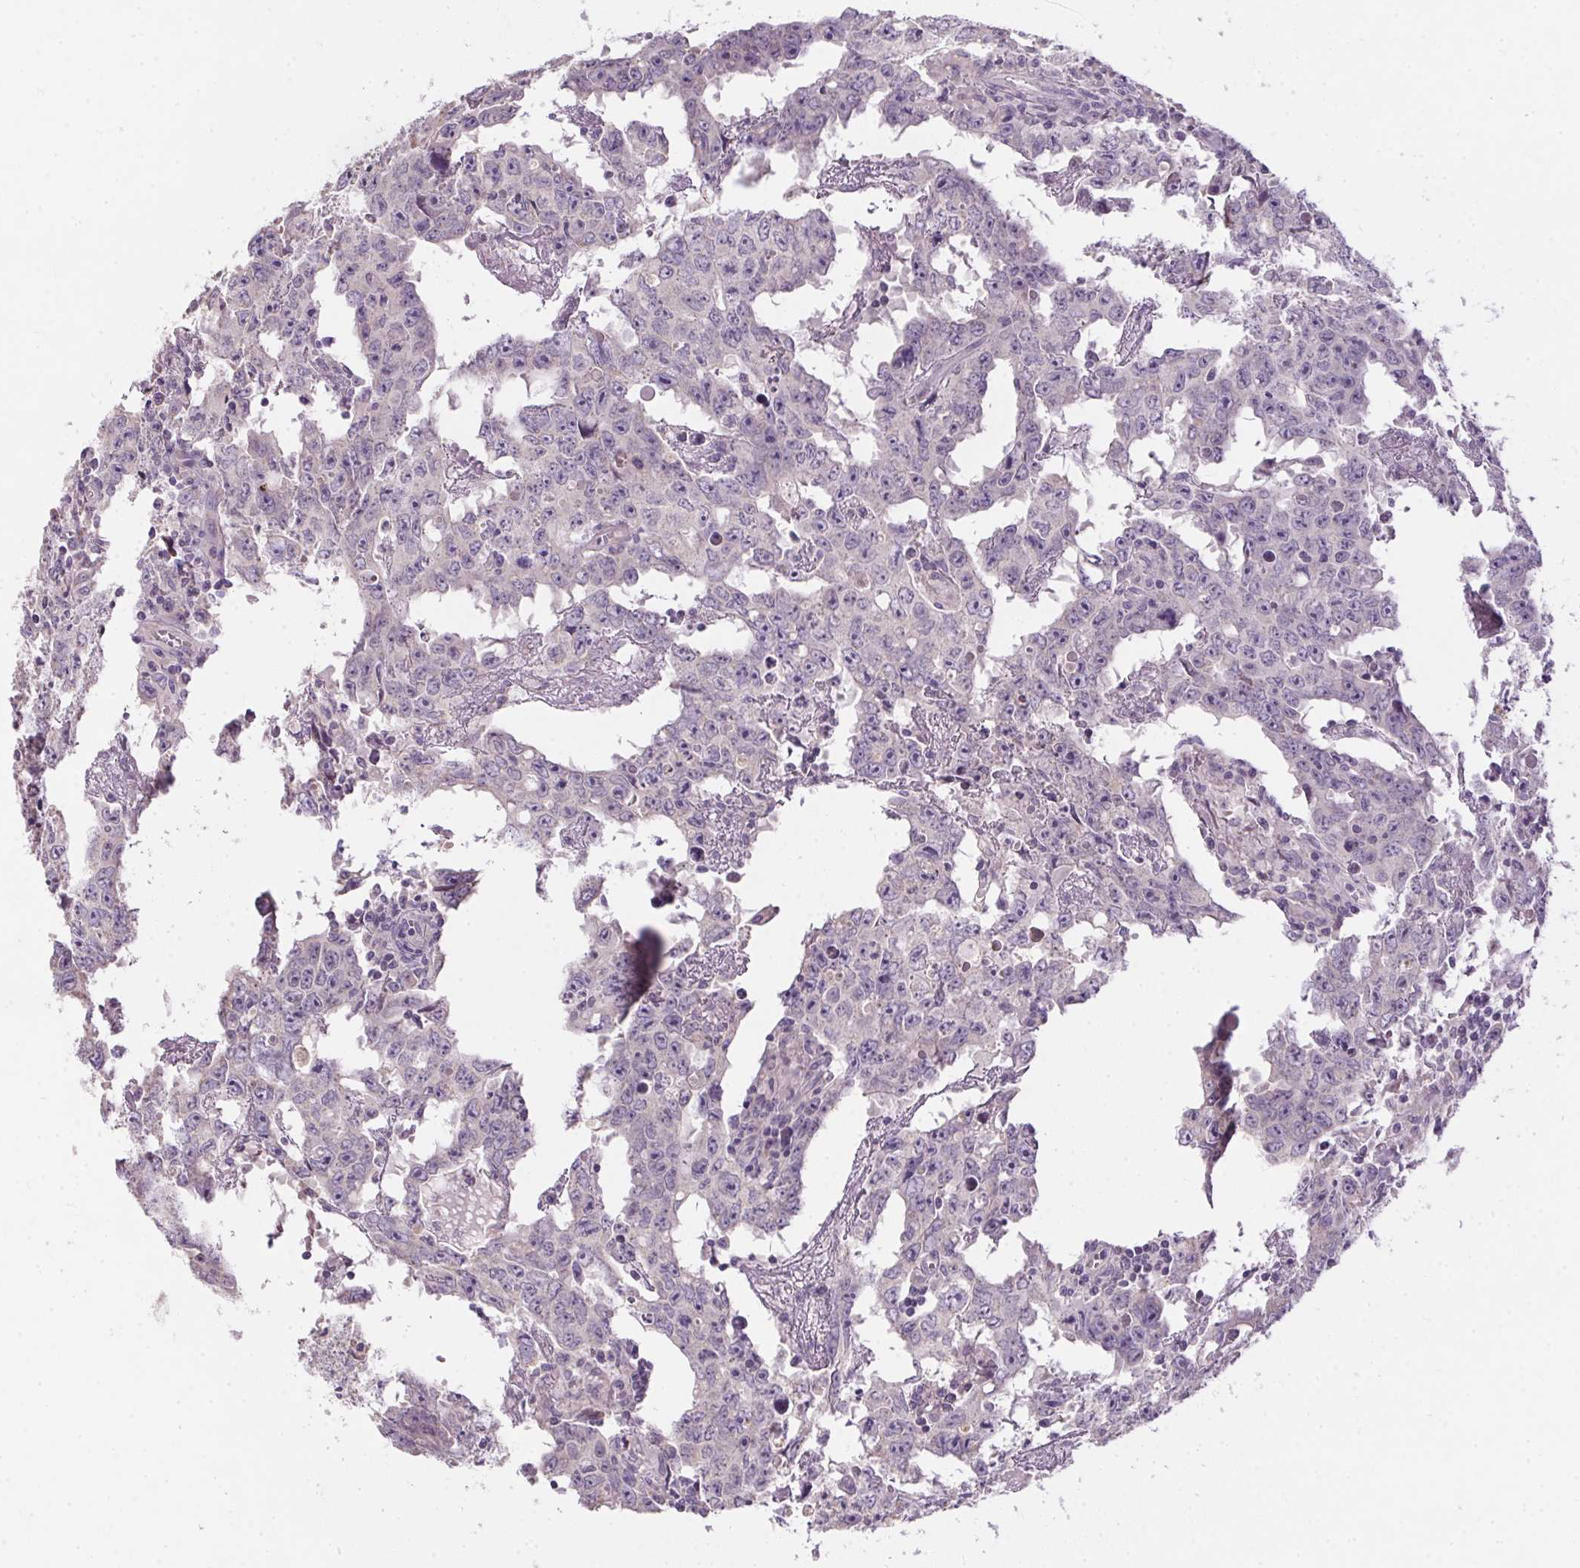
{"staining": {"intensity": "negative", "quantity": "none", "location": "none"}, "tissue": "testis cancer", "cell_type": "Tumor cells", "image_type": "cancer", "snomed": [{"axis": "morphology", "description": "Carcinoma, Embryonal, NOS"}, {"axis": "topography", "description": "Testis"}], "caption": "DAB immunohistochemical staining of human embryonal carcinoma (testis) shows no significant expression in tumor cells. (DAB immunohistochemistry (IHC), high magnification).", "gene": "SPACA9", "patient": {"sex": "male", "age": 22}}